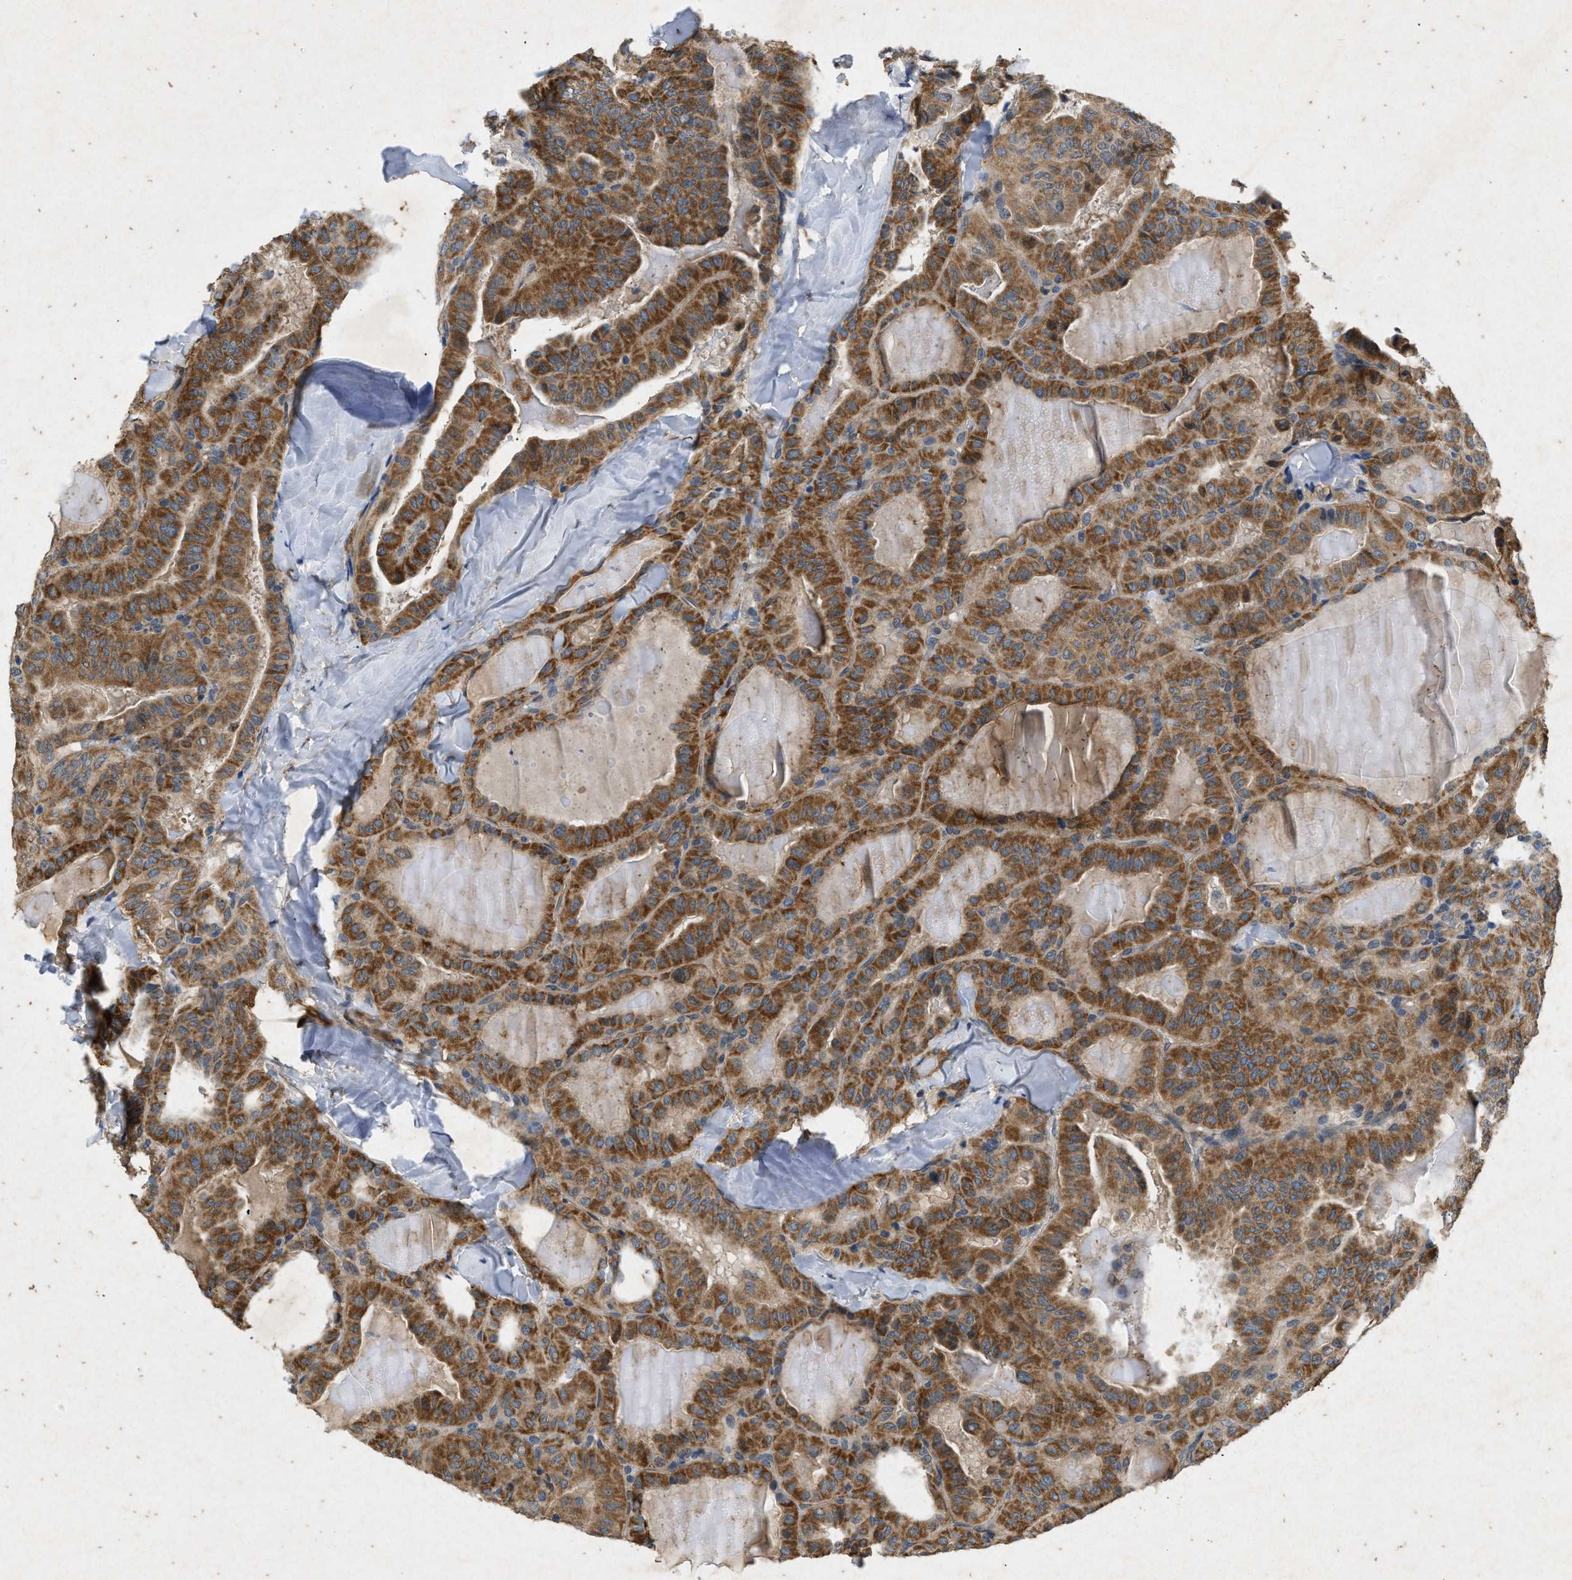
{"staining": {"intensity": "moderate", "quantity": ">75%", "location": "cytoplasmic/membranous"}, "tissue": "thyroid cancer", "cell_type": "Tumor cells", "image_type": "cancer", "snomed": [{"axis": "morphology", "description": "Papillary adenocarcinoma, NOS"}, {"axis": "topography", "description": "Thyroid gland"}], "caption": "Brown immunohistochemical staining in thyroid papillary adenocarcinoma reveals moderate cytoplasmic/membranous positivity in approximately >75% of tumor cells. (IHC, brightfield microscopy, high magnification).", "gene": "PRKG2", "patient": {"sex": "male", "age": 77}}